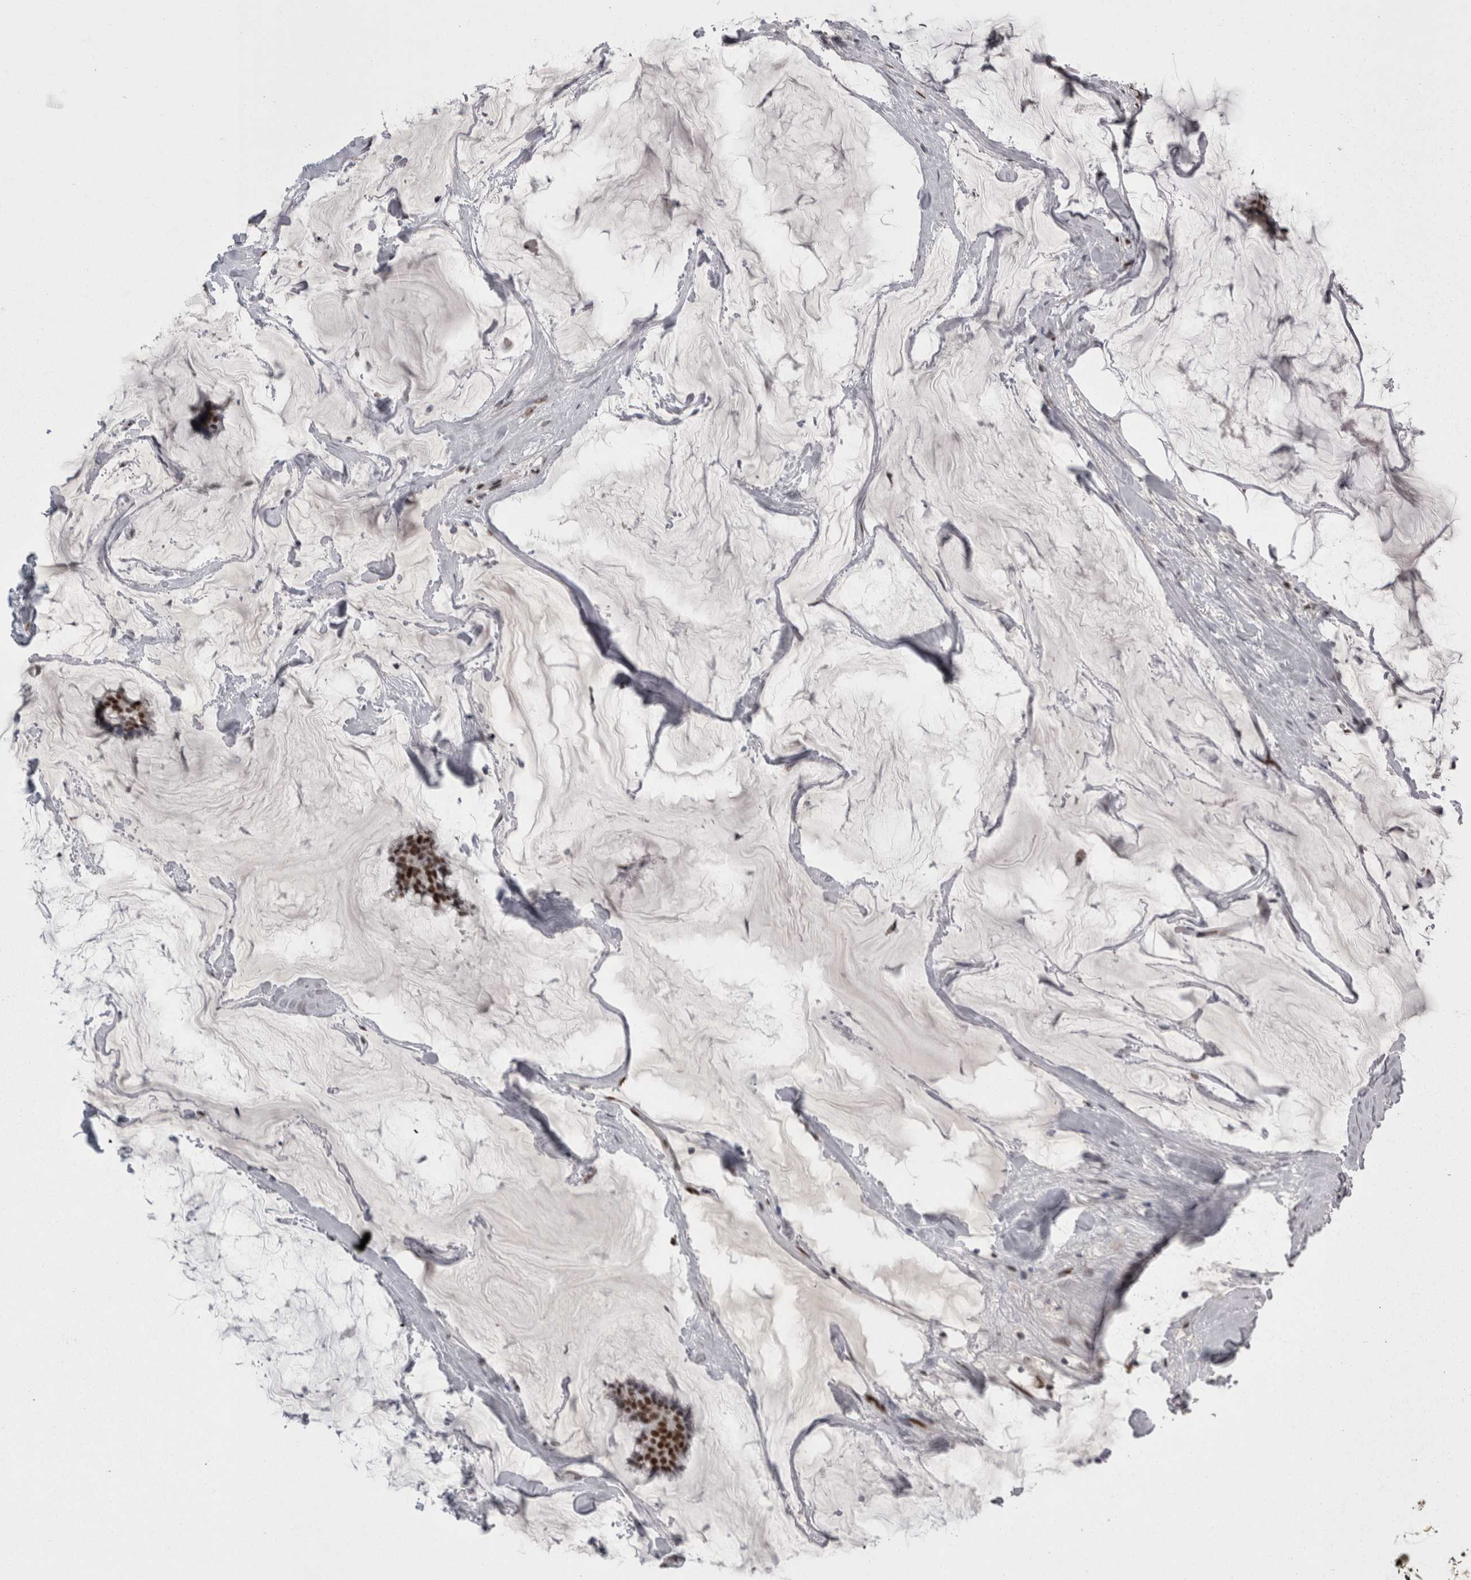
{"staining": {"intensity": "strong", "quantity": ">75%", "location": "nuclear"}, "tissue": "breast cancer", "cell_type": "Tumor cells", "image_type": "cancer", "snomed": [{"axis": "morphology", "description": "Duct carcinoma"}, {"axis": "topography", "description": "Breast"}], "caption": "DAB (3,3'-diaminobenzidine) immunohistochemical staining of human infiltrating ductal carcinoma (breast) shows strong nuclear protein positivity in approximately >75% of tumor cells.", "gene": "C1orf54", "patient": {"sex": "female", "age": 93}}